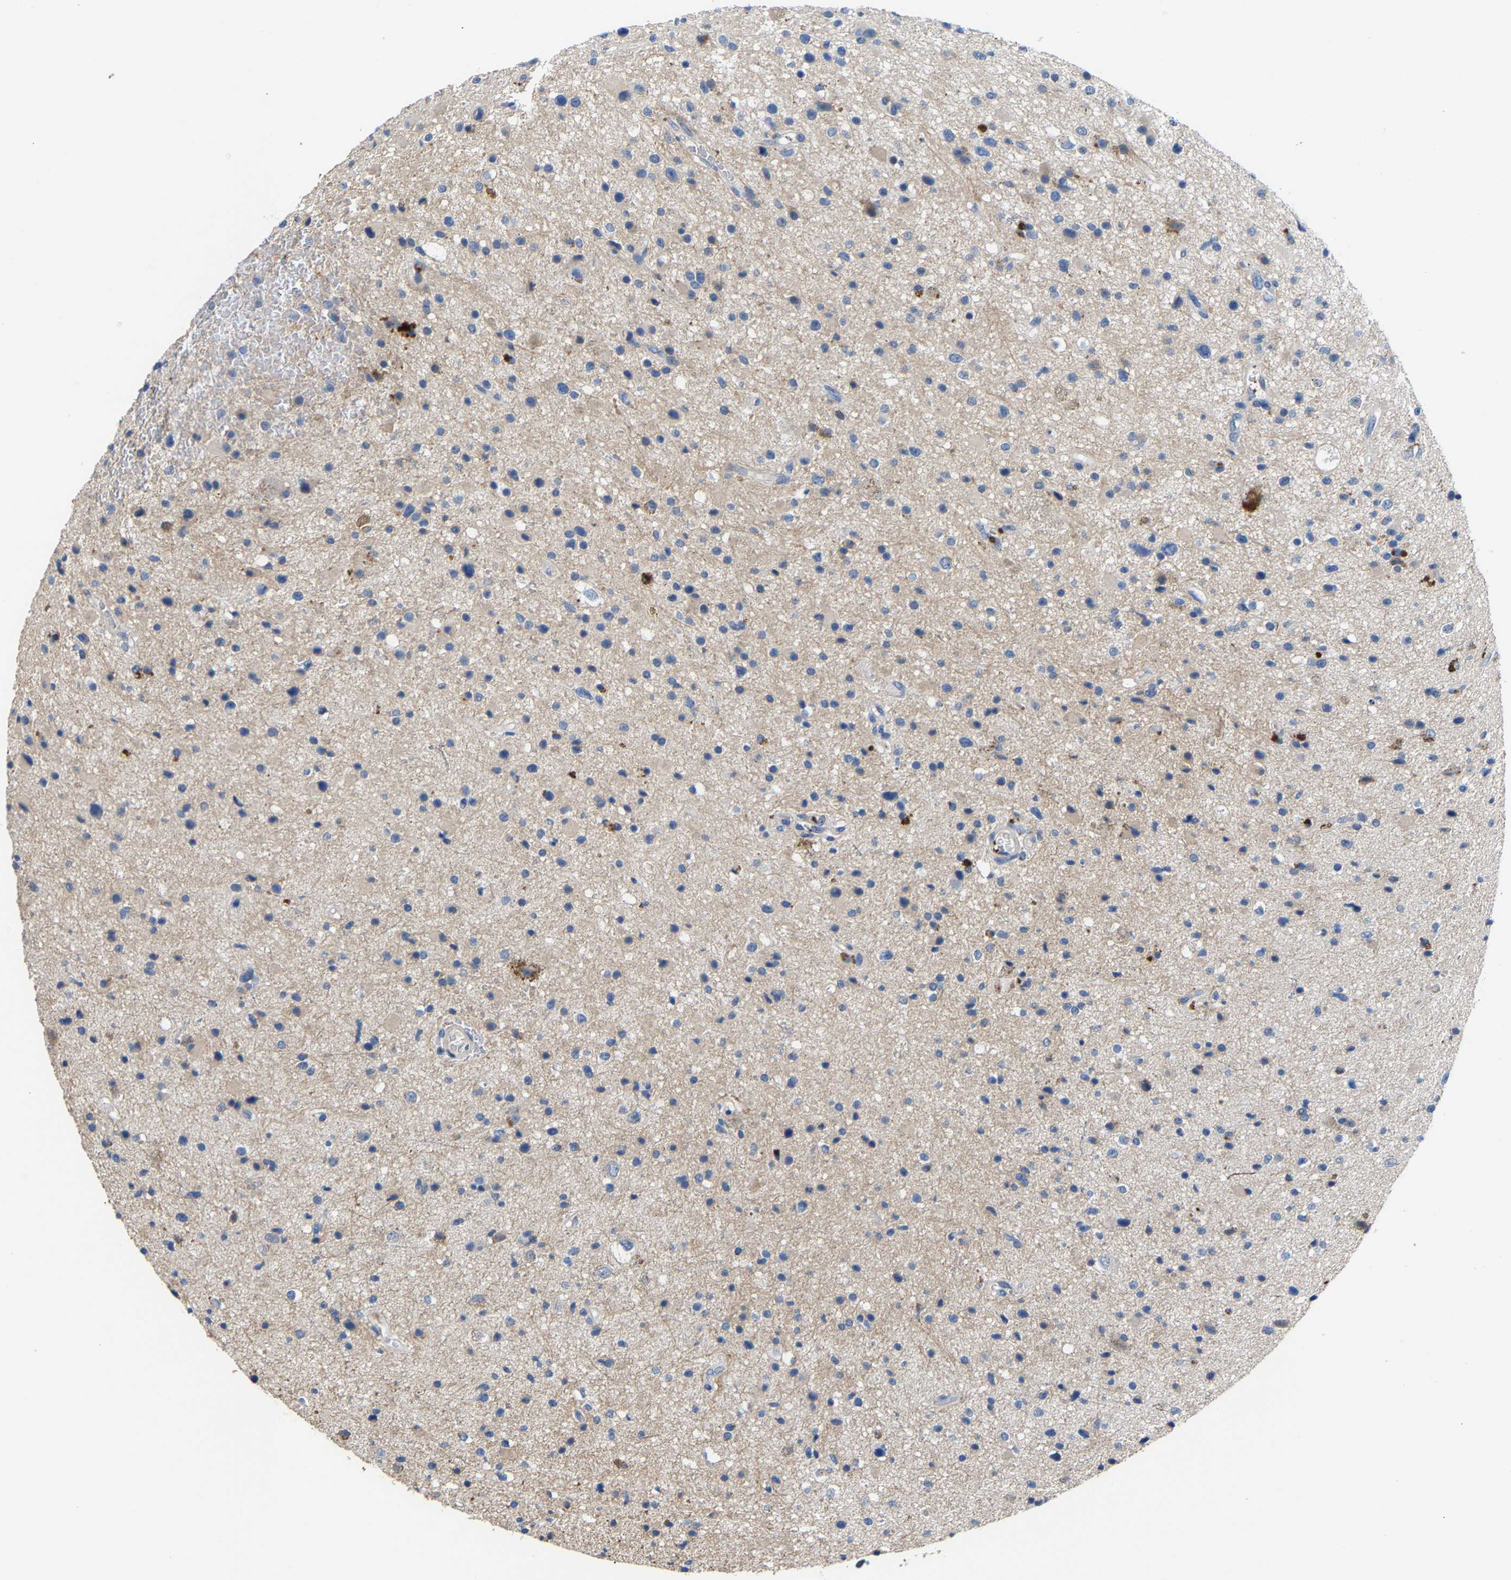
{"staining": {"intensity": "weak", "quantity": "<25%", "location": "cytoplasmic/membranous"}, "tissue": "glioma", "cell_type": "Tumor cells", "image_type": "cancer", "snomed": [{"axis": "morphology", "description": "Glioma, malignant, High grade"}, {"axis": "topography", "description": "Brain"}], "caption": "Tumor cells are negative for brown protein staining in high-grade glioma (malignant).", "gene": "CCDC171", "patient": {"sex": "male", "age": 33}}